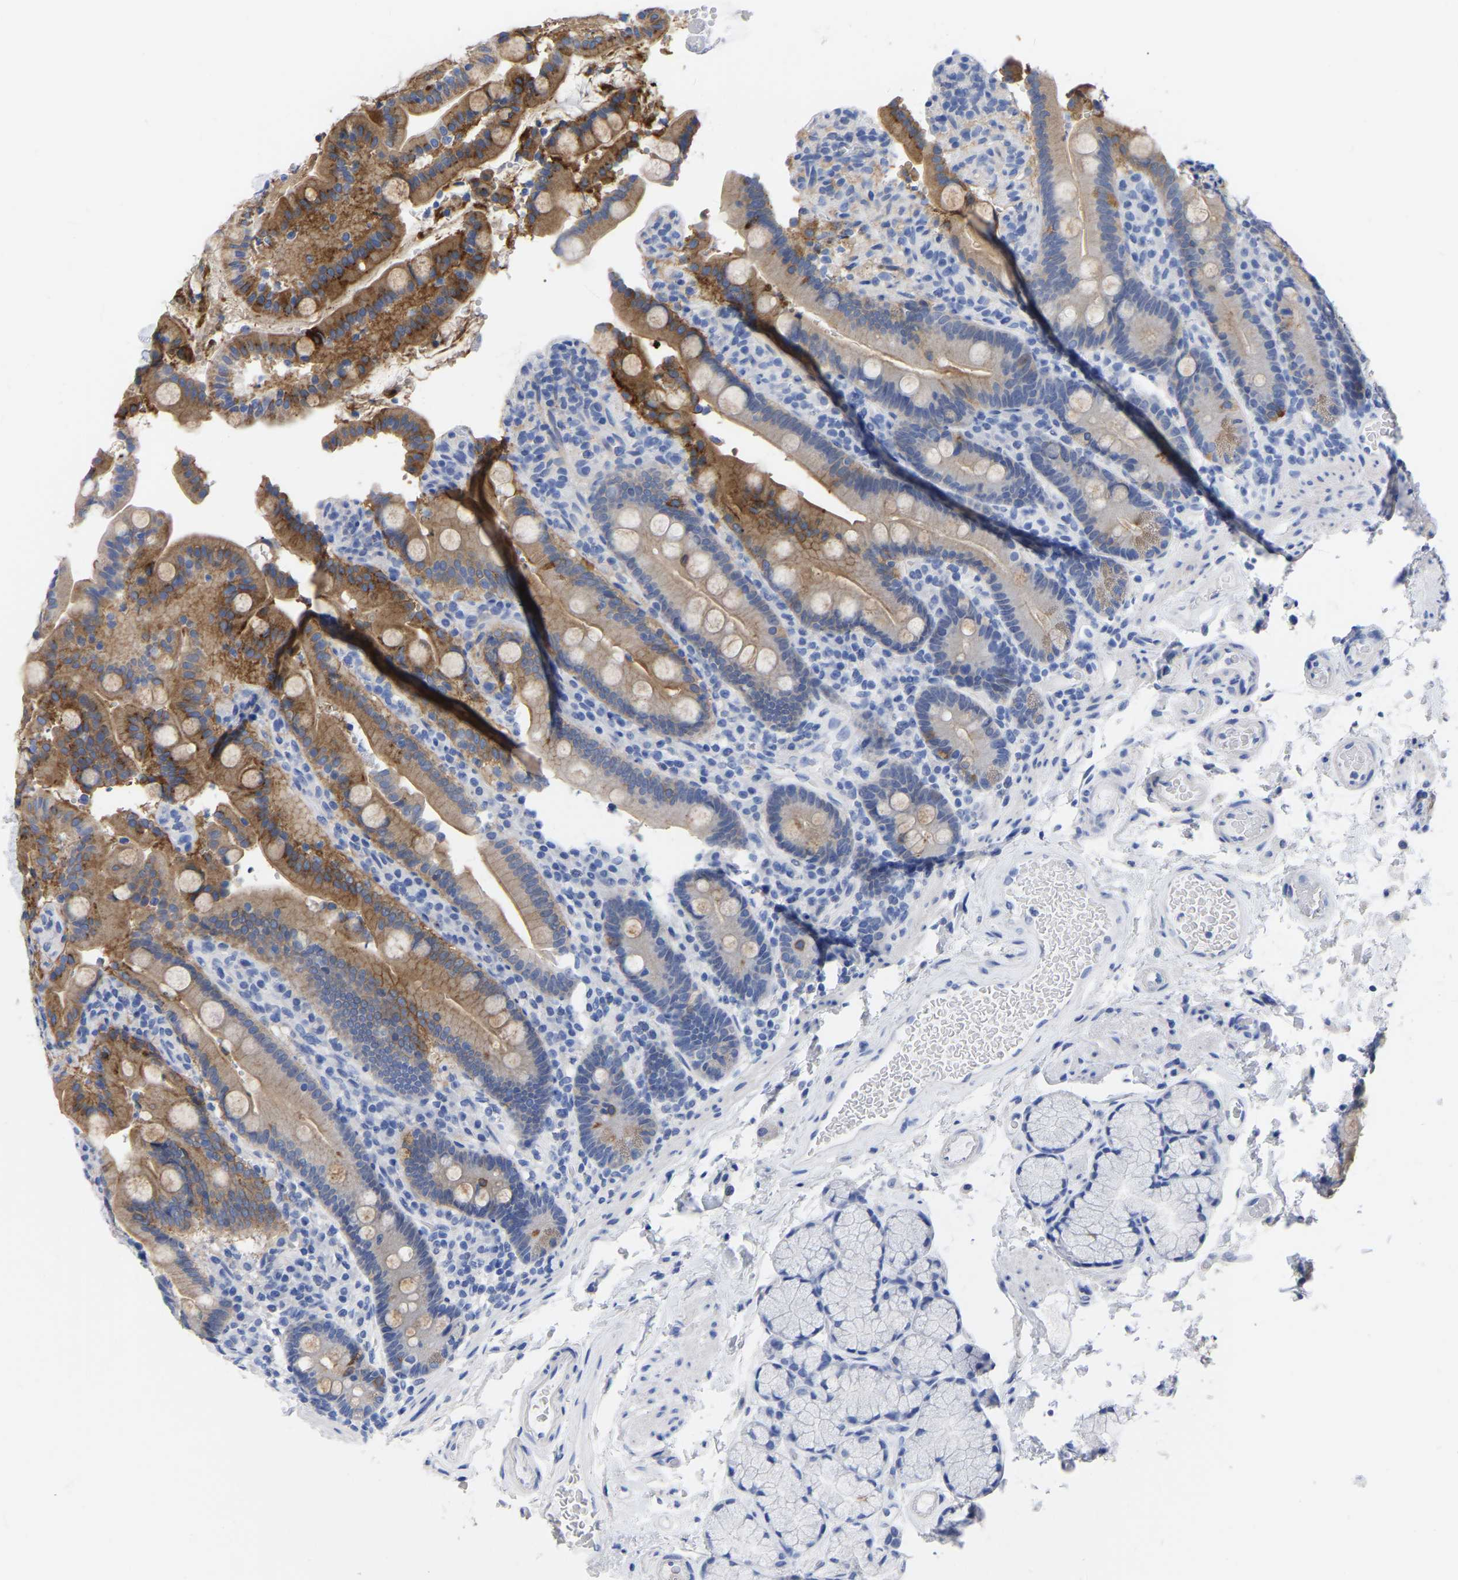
{"staining": {"intensity": "moderate", "quantity": "25%-75%", "location": "cytoplasmic/membranous"}, "tissue": "duodenum", "cell_type": "Glandular cells", "image_type": "normal", "snomed": [{"axis": "morphology", "description": "Normal tissue, NOS"}, {"axis": "topography", "description": "Small intestine, NOS"}], "caption": "IHC micrograph of unremarkable human duodenum stained for a protein (brown), which exhibits medium levels of moderate cytoplasmic/membranous expression in about 25%-75% of glandular cells.", "gene": "ANXA13", "patient": {"sex": "female", "age": 71}}